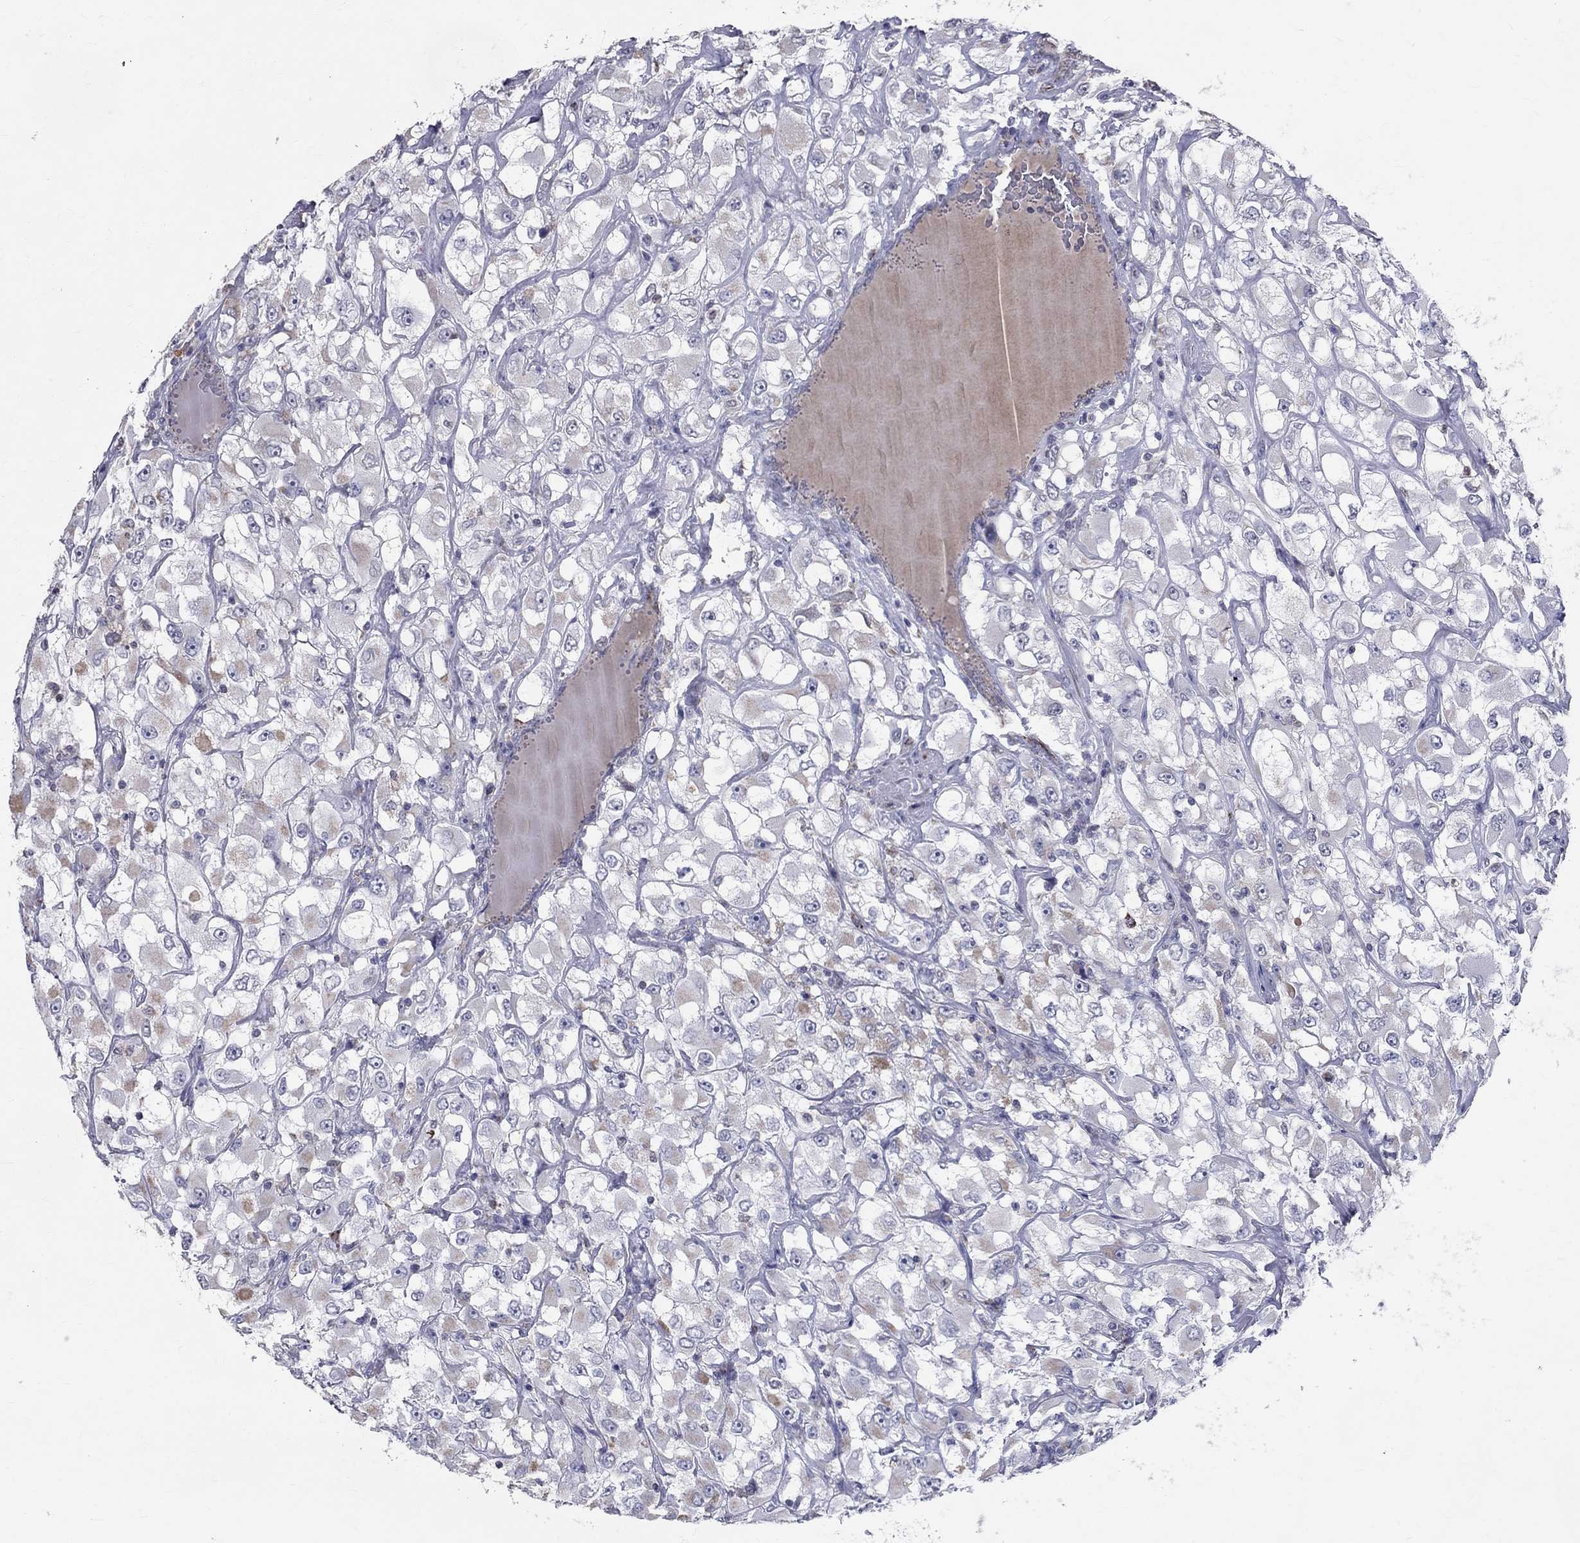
{"staining": {"intensity": "negative", "quantity": "none", "location": "none"}, "tissue": "renal cancer", "cell_type": "Tumor cells", "image_type": "cancer", "snomed": [{"axis": "morphology", "description": "Adenocarcinoma, NOS"}, {"axis": "topography", "description": "Kidney"}], "caption": "DAB (3,3'-diaminobenzidine) immunohistochemical staining of human renal cancer (adenocarcinoma) demonstrates no significant staining in tumor cells.", "gene": "SLC4A10", "patient": {"sex": "female", "age": 52}}